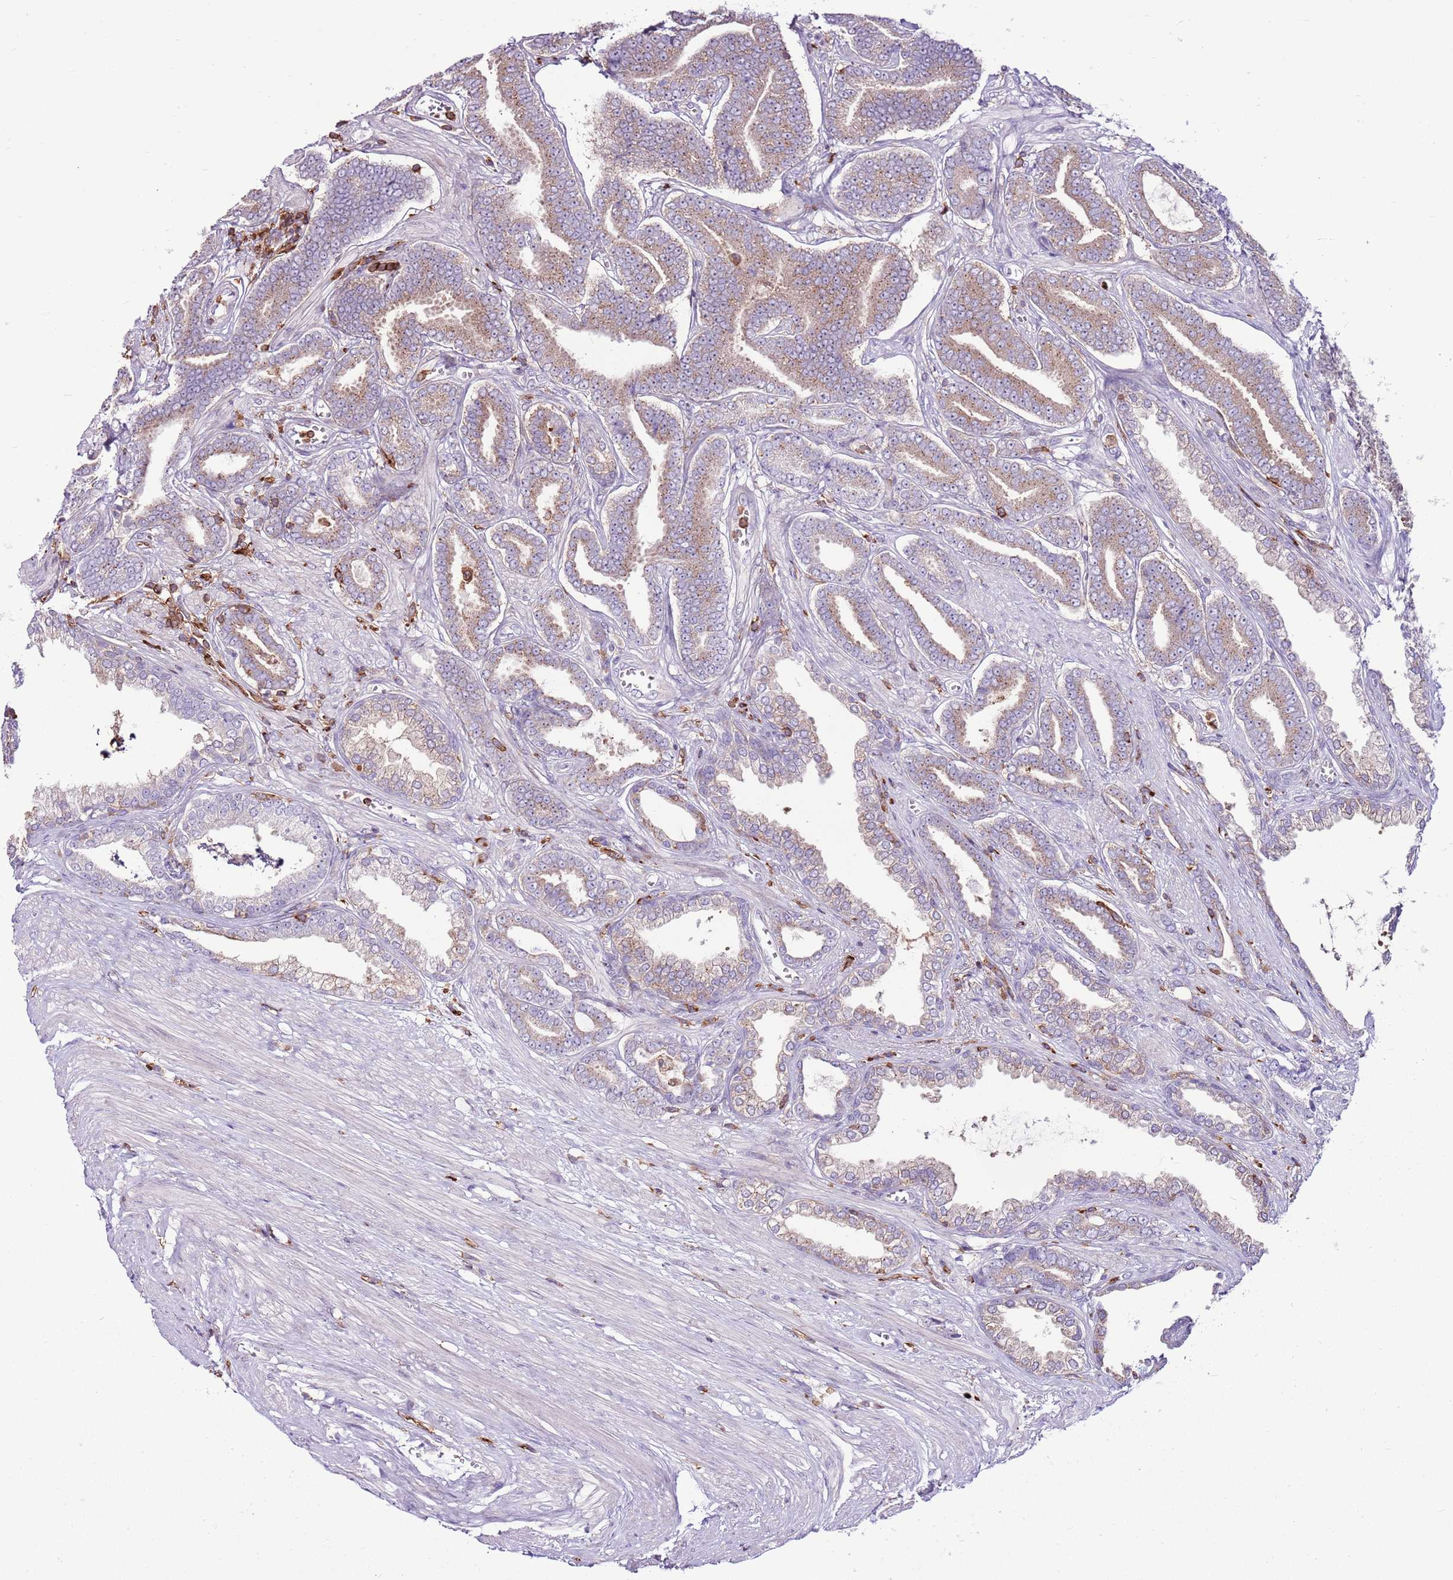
{"staining": {"intensity": "moderate", "quantity": ">75%", "location": "cytoplasmic/membranous"}, "tissue": "prostate cancer", "cell_type": "Tumor cells", "image_type": "cancer", "snomed": [{"axis": "morphology", "description": "Adenocarcinoma, NOS"}, {"axis": "topography", "description": "Prostate and seminal vesicle, NOS"}], "caption": "An immunohistochemistry (IHC) image of neoplastic tissue is shown. Protein staining in brown shows moderate cytoplasmic/membranous positivity in prostate adenocarcinoma within tumor cells.", "gene": "ZSWIM1", "patient": {"sex": "male", "age": 76}}